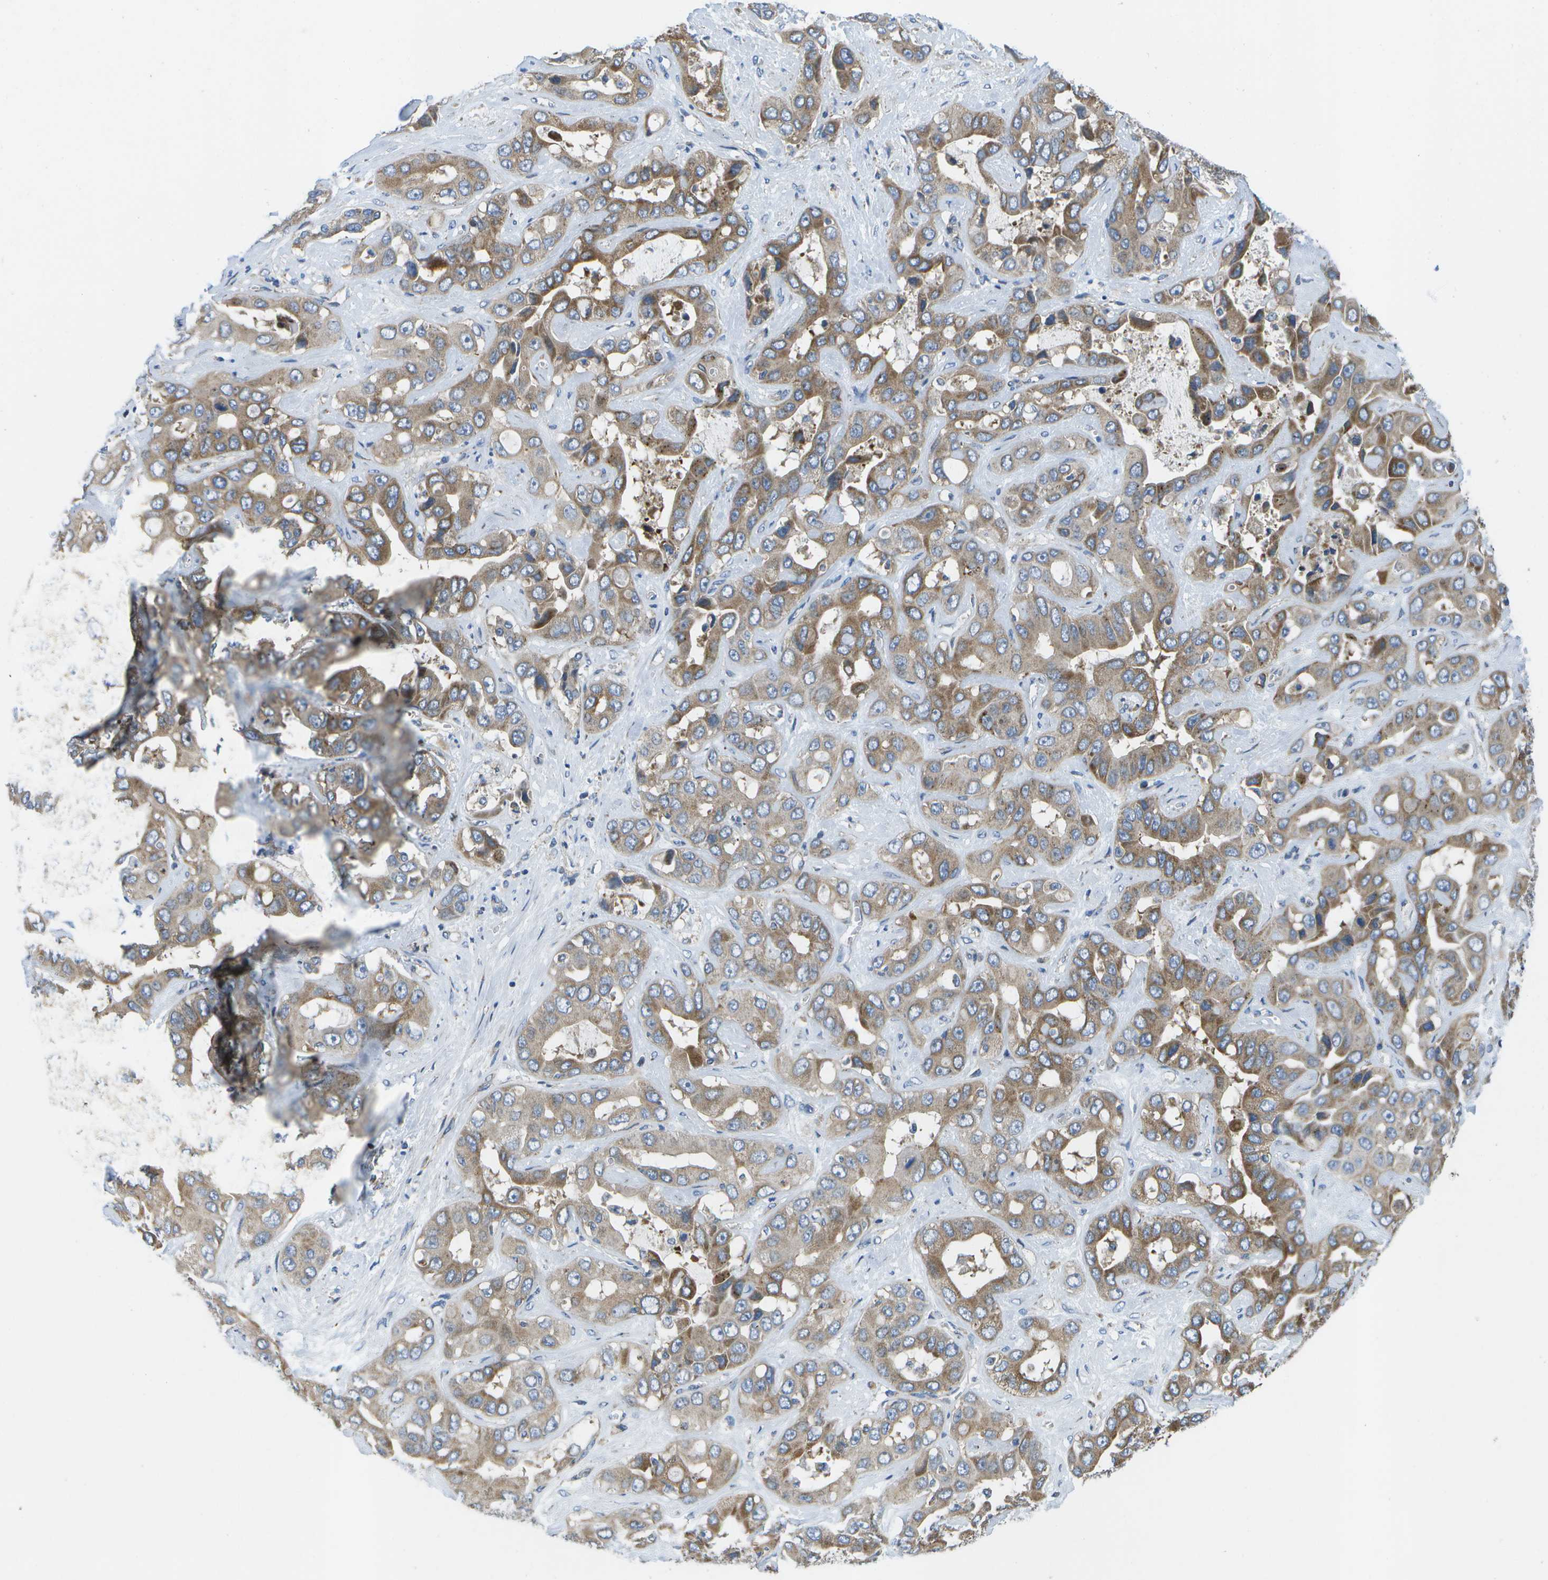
{"staining": {"intensity": "moderate", "quantity": "25%-75%", "location": "cytoplasmic/membranous"}, "tissue": "liver cancer", "cell_type": "Tumor cells", "image_type": "cancer", "snomed": [{"axis": "morphology", "description": "Cholangiocarcinoma"}, {"axis": "topography", "description": "Liver"}], "caption": "The histopathology image displays staining of cholangiocarcinoma (liver), revealing moderate cytoplasmic/membranous protein staining (brown color) within tumor cells. Immunohistochemistry (ihc) stains the protein in brown and the nuclei are stained blue.", "gene": "MVK", "patient": {"sex": "female", "age": 52}}